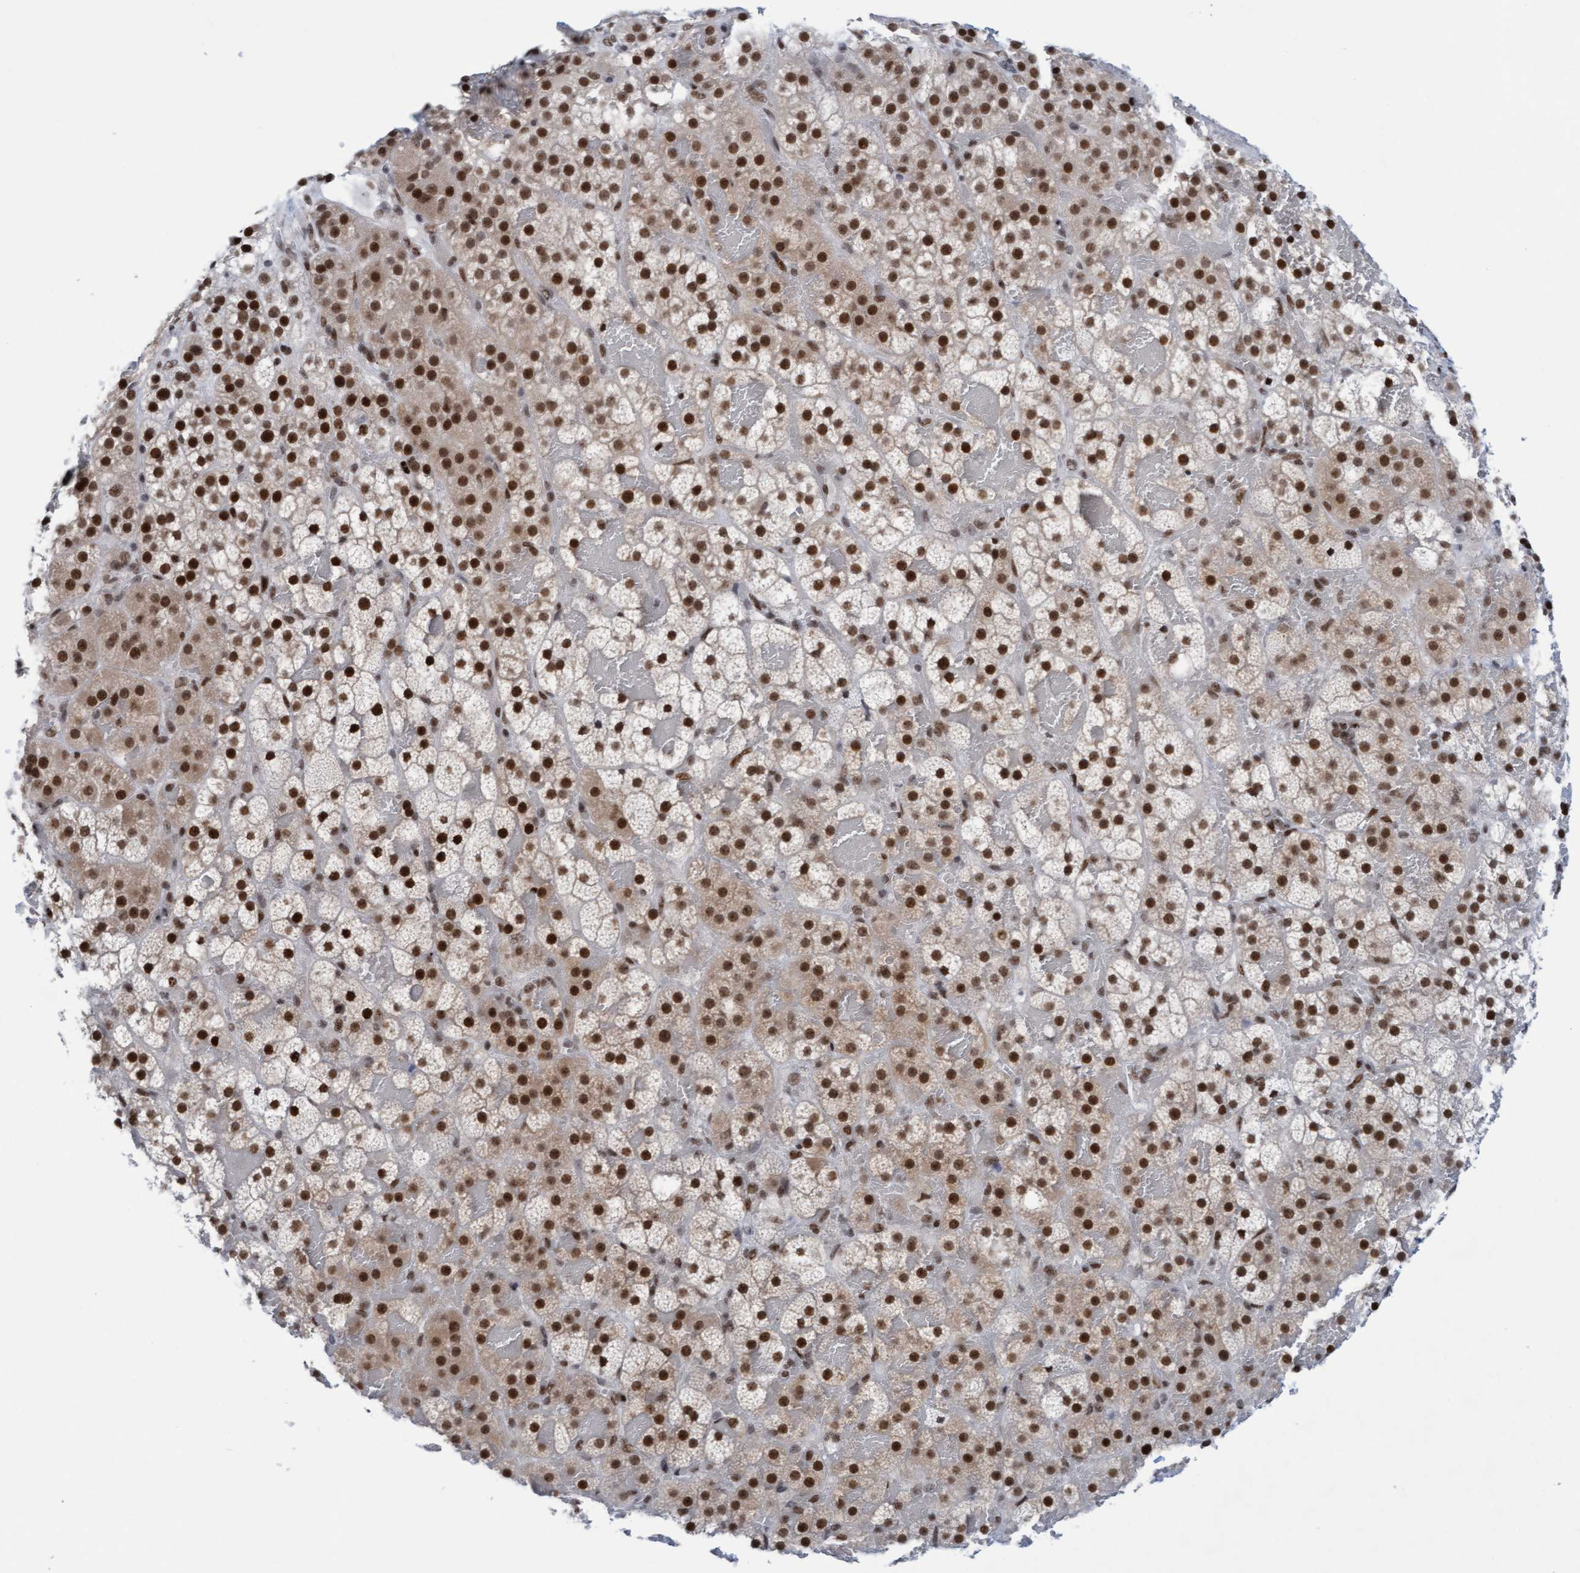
{"staining": {"intensity": "strong", "quantity": ">75%", "location": "nuclear"}, "tissue": "adrenal gland", "cell_type": "Glandular cells", "image_type": "normal", "snomed": [{"axis": "morphology", "description": "Normal tissue, NOS"}, {"axis": "topography", "description": "Adrenal gland"}], "caption": "Adrenal gland stained with DAB (3,3'-diaminobenzidine) immunohistochemistry reveals high levels of strong nuclear positivity in approximately >75% of glandular cells. The staining is performed using DAB brown chromogen to label protein expression. The nuclei are counter-stained blue using hematoxylin.", "gene": "GLRX2", "patient": {"sex": "female", "age": 59}}